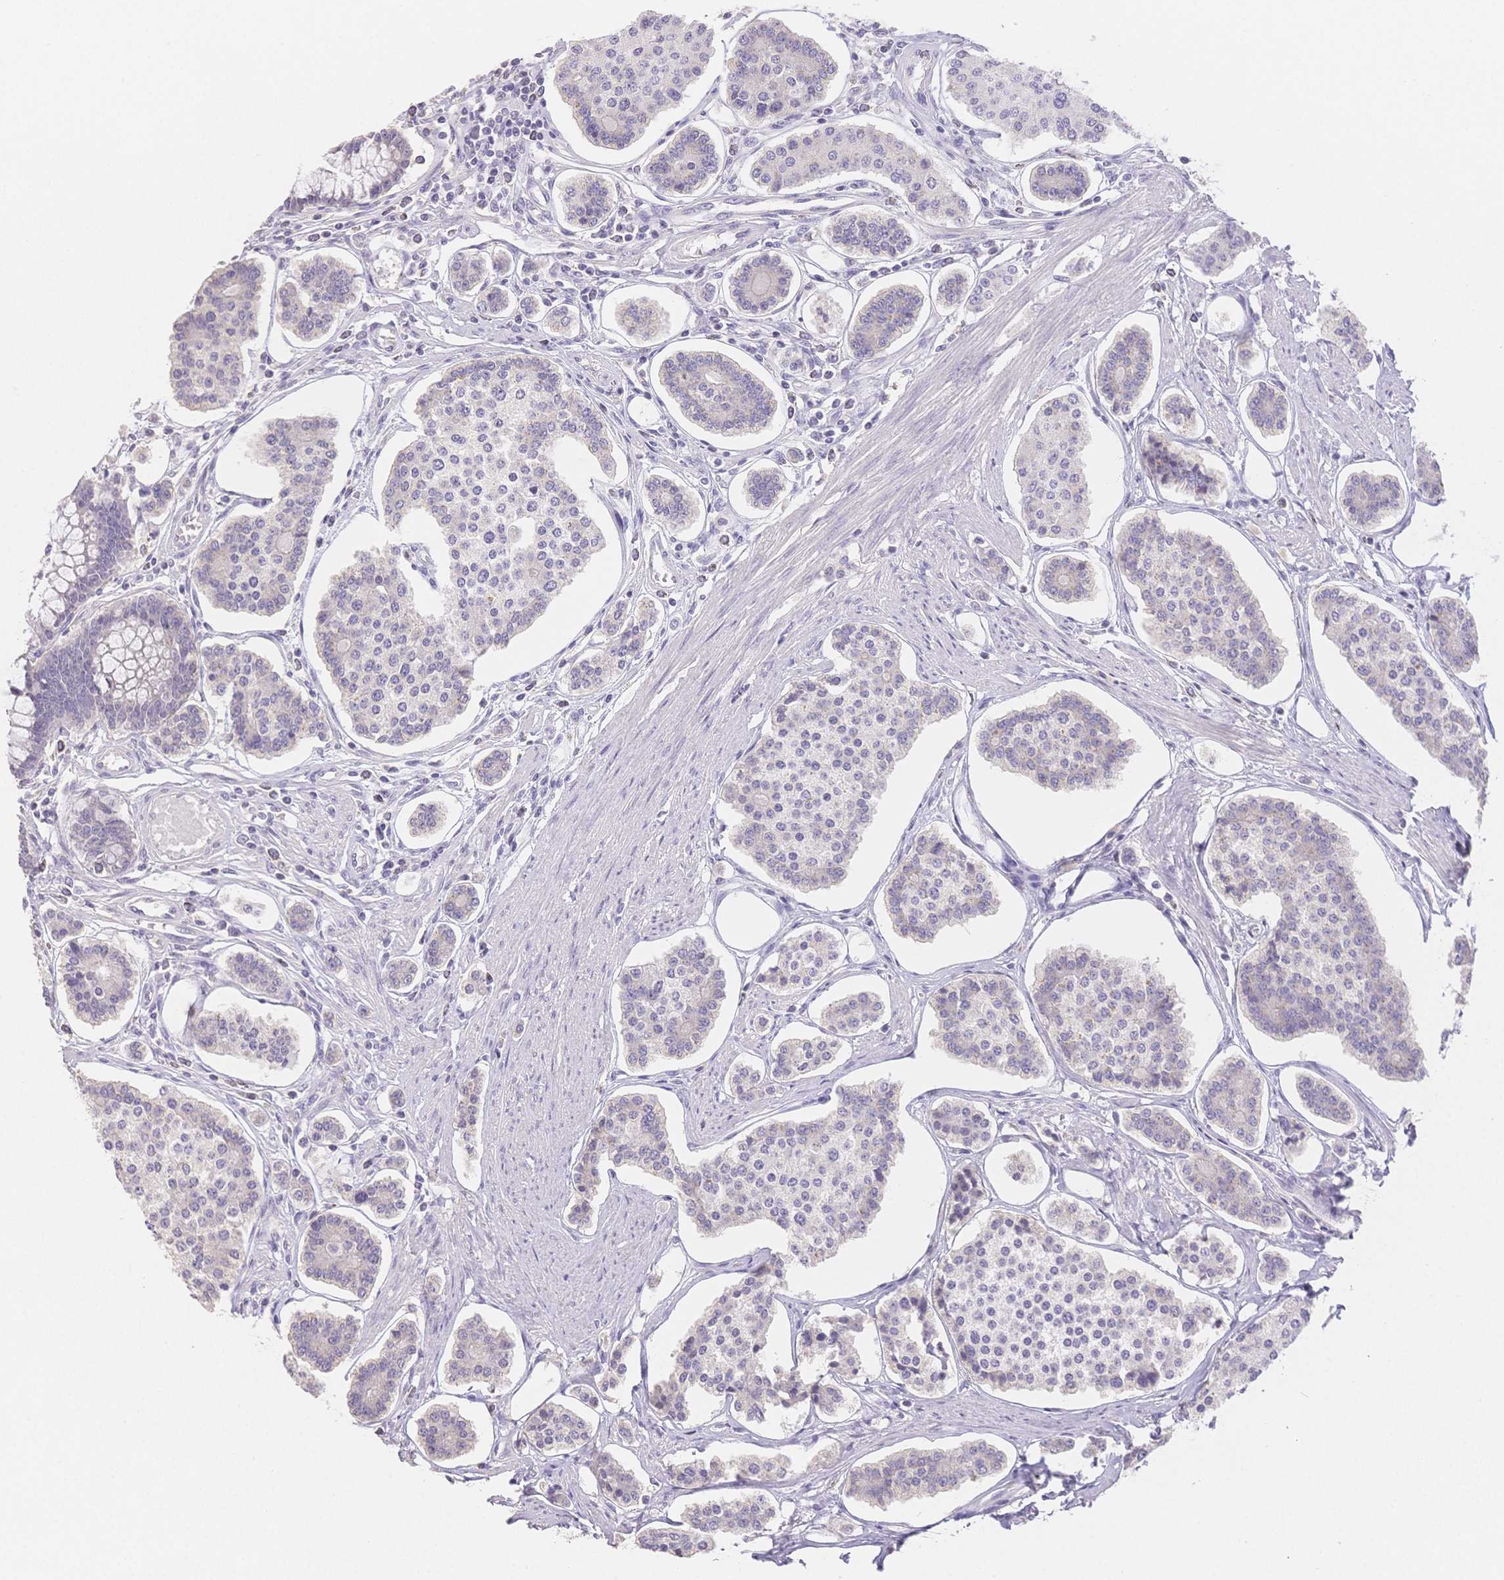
{"staining": {"intensity": "negative", "quantity": "none", "location": "none"}, "tissue": "carcinoid", "cell_type": "Tumor cells", "image_type": "cancer", "snomed": [{"axis": "morphology", "description": "Carcinoid, malignant, NOS"}, {"axis": "topography", "description": "Small intestine"}], "caption": "An image of human malignant carcinoid is negative for staining in tumor cells.", "gene": "SUV39H2", "patient": {"sex": "female", "age": 65}}